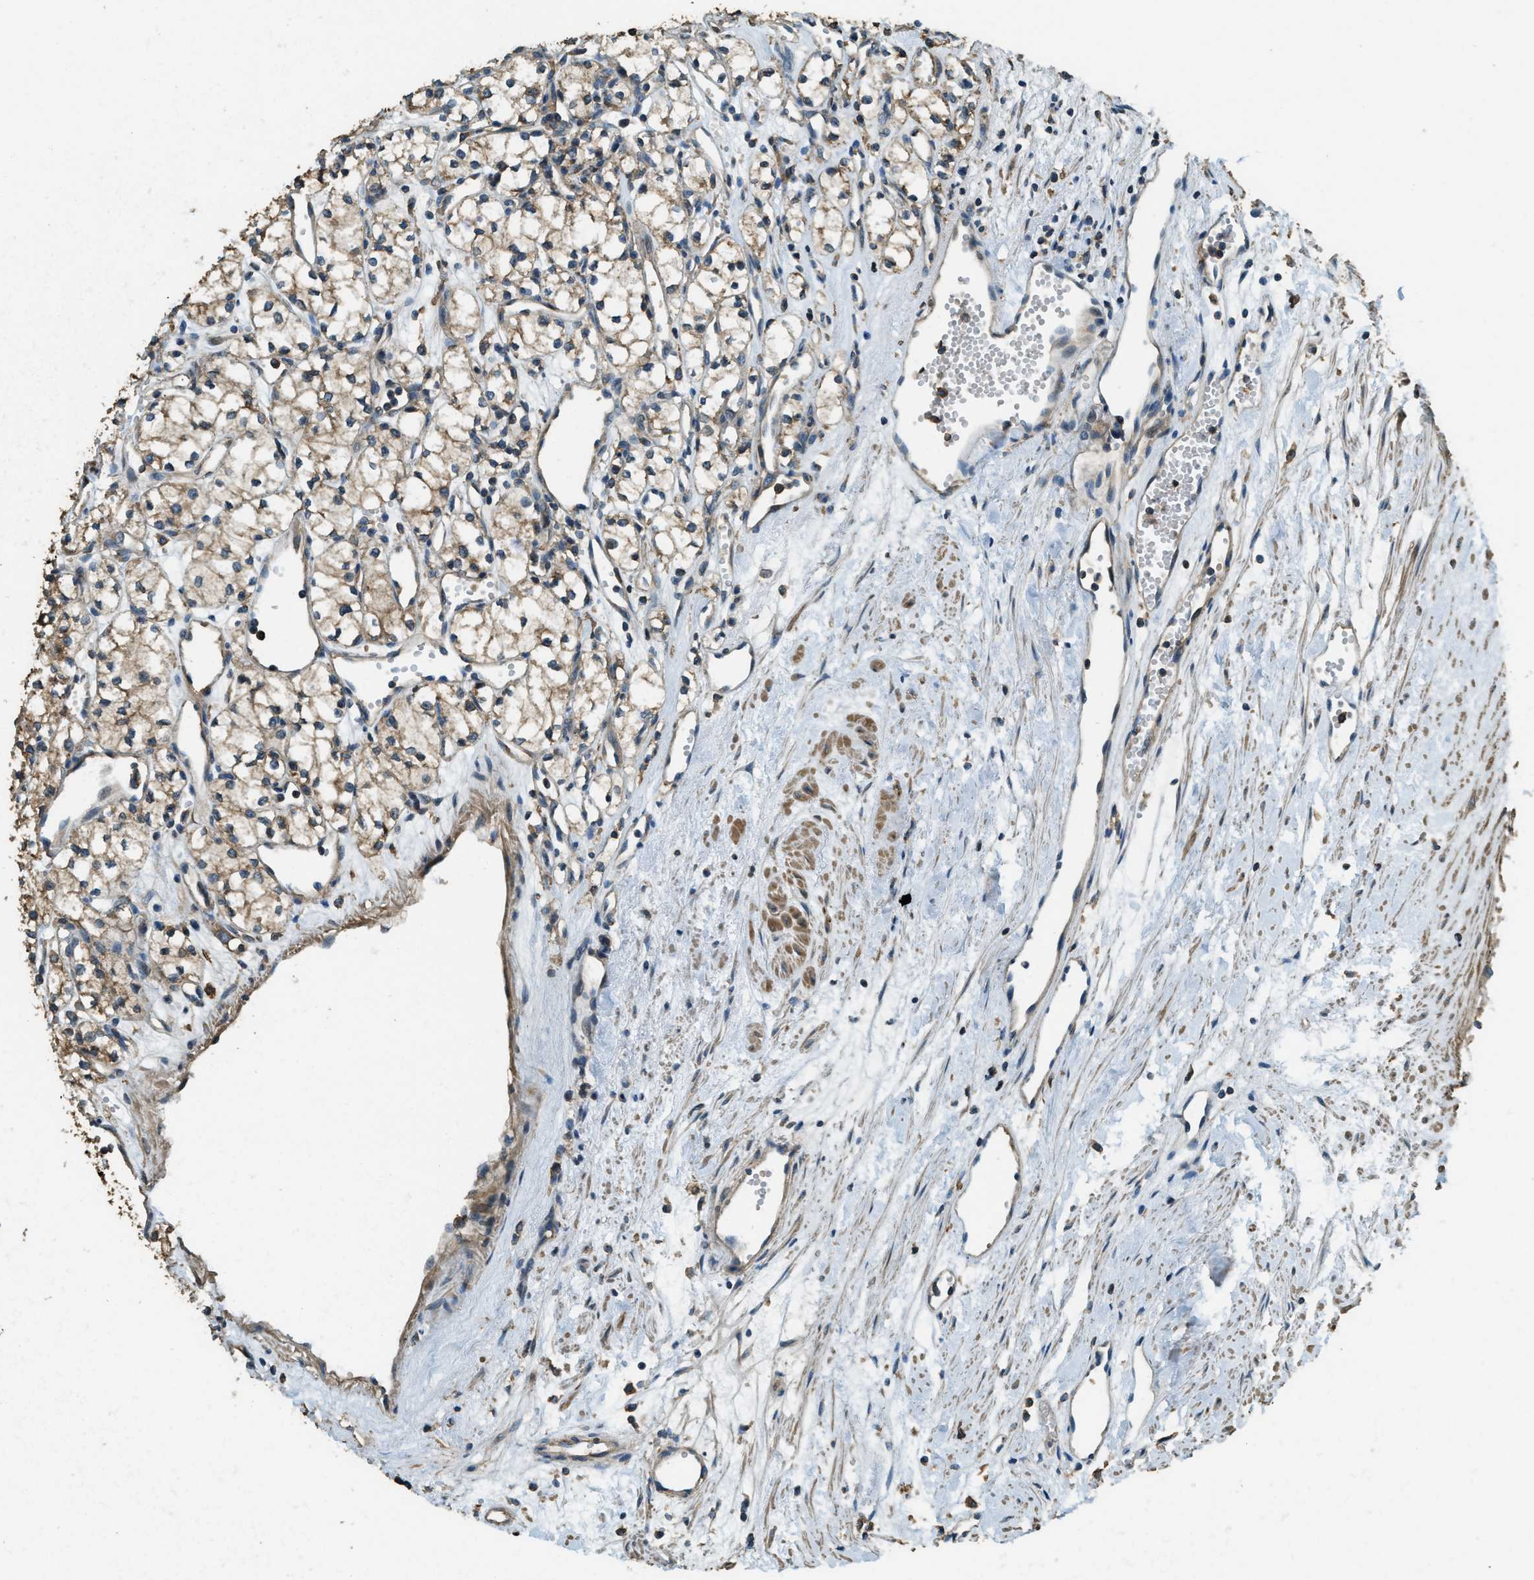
{"staining": {"intensity": "weak", "quantity": ">75%", "location": "cytoplasmic/membranous"}, "tissue": "renal cancer", "cell_type": "Tumor cells", "image_type": "cancer", "snomed": [{"axis": "morphology", "description": "Adenocarcinoma, NOS"}, {"axis": "topography", "description": "Kidney"}], "caption": "Weak cytoplasmic/membranous expression is identified in approximately >75% of tumor cells in renal cancer (adenocarcinoma).", "gene": "ERGIC1", "patient": {"sex": "male", "age": 59}}